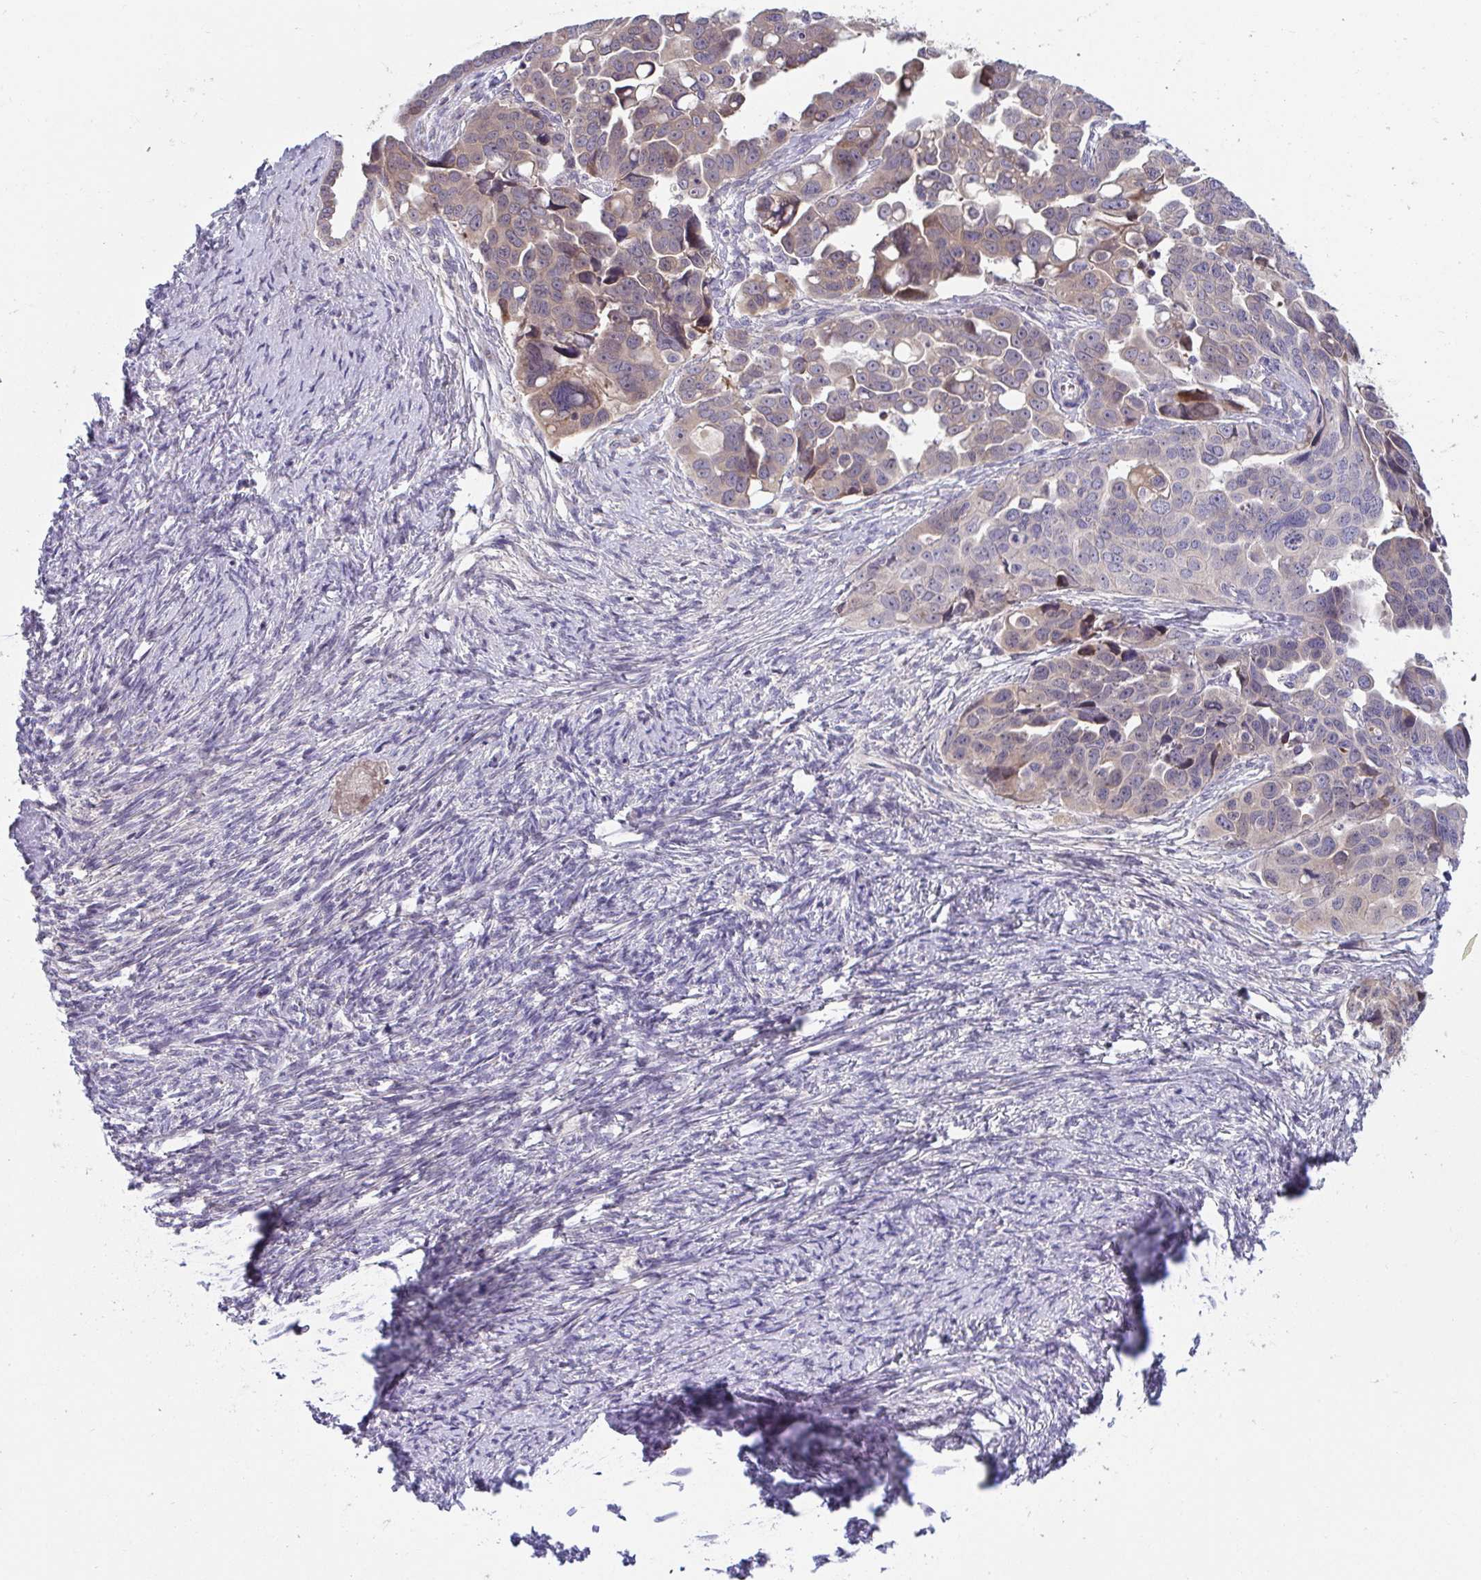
{"staining": {"intensity": "moderate", "quantity": "25%-75%", "location": "cytoplasmic/membranous"}, "tissue": "ovarian cancer", "cell_type": "Tumor cells", "image_type": "cancer", "snomed": [{"axis": "morphology", "description": "Cystadenocarcinoma, serous, NOS"}, {"axis": "topography", "description": "Ovary"}], "caption": "Human ovarian cancer (serous cystadenocarcinoma) stained with a protein marker demonstrates moderate staining in tumor cells.", "gene": "SUSD4", "patient": {"sex": "female", "age": 59}}